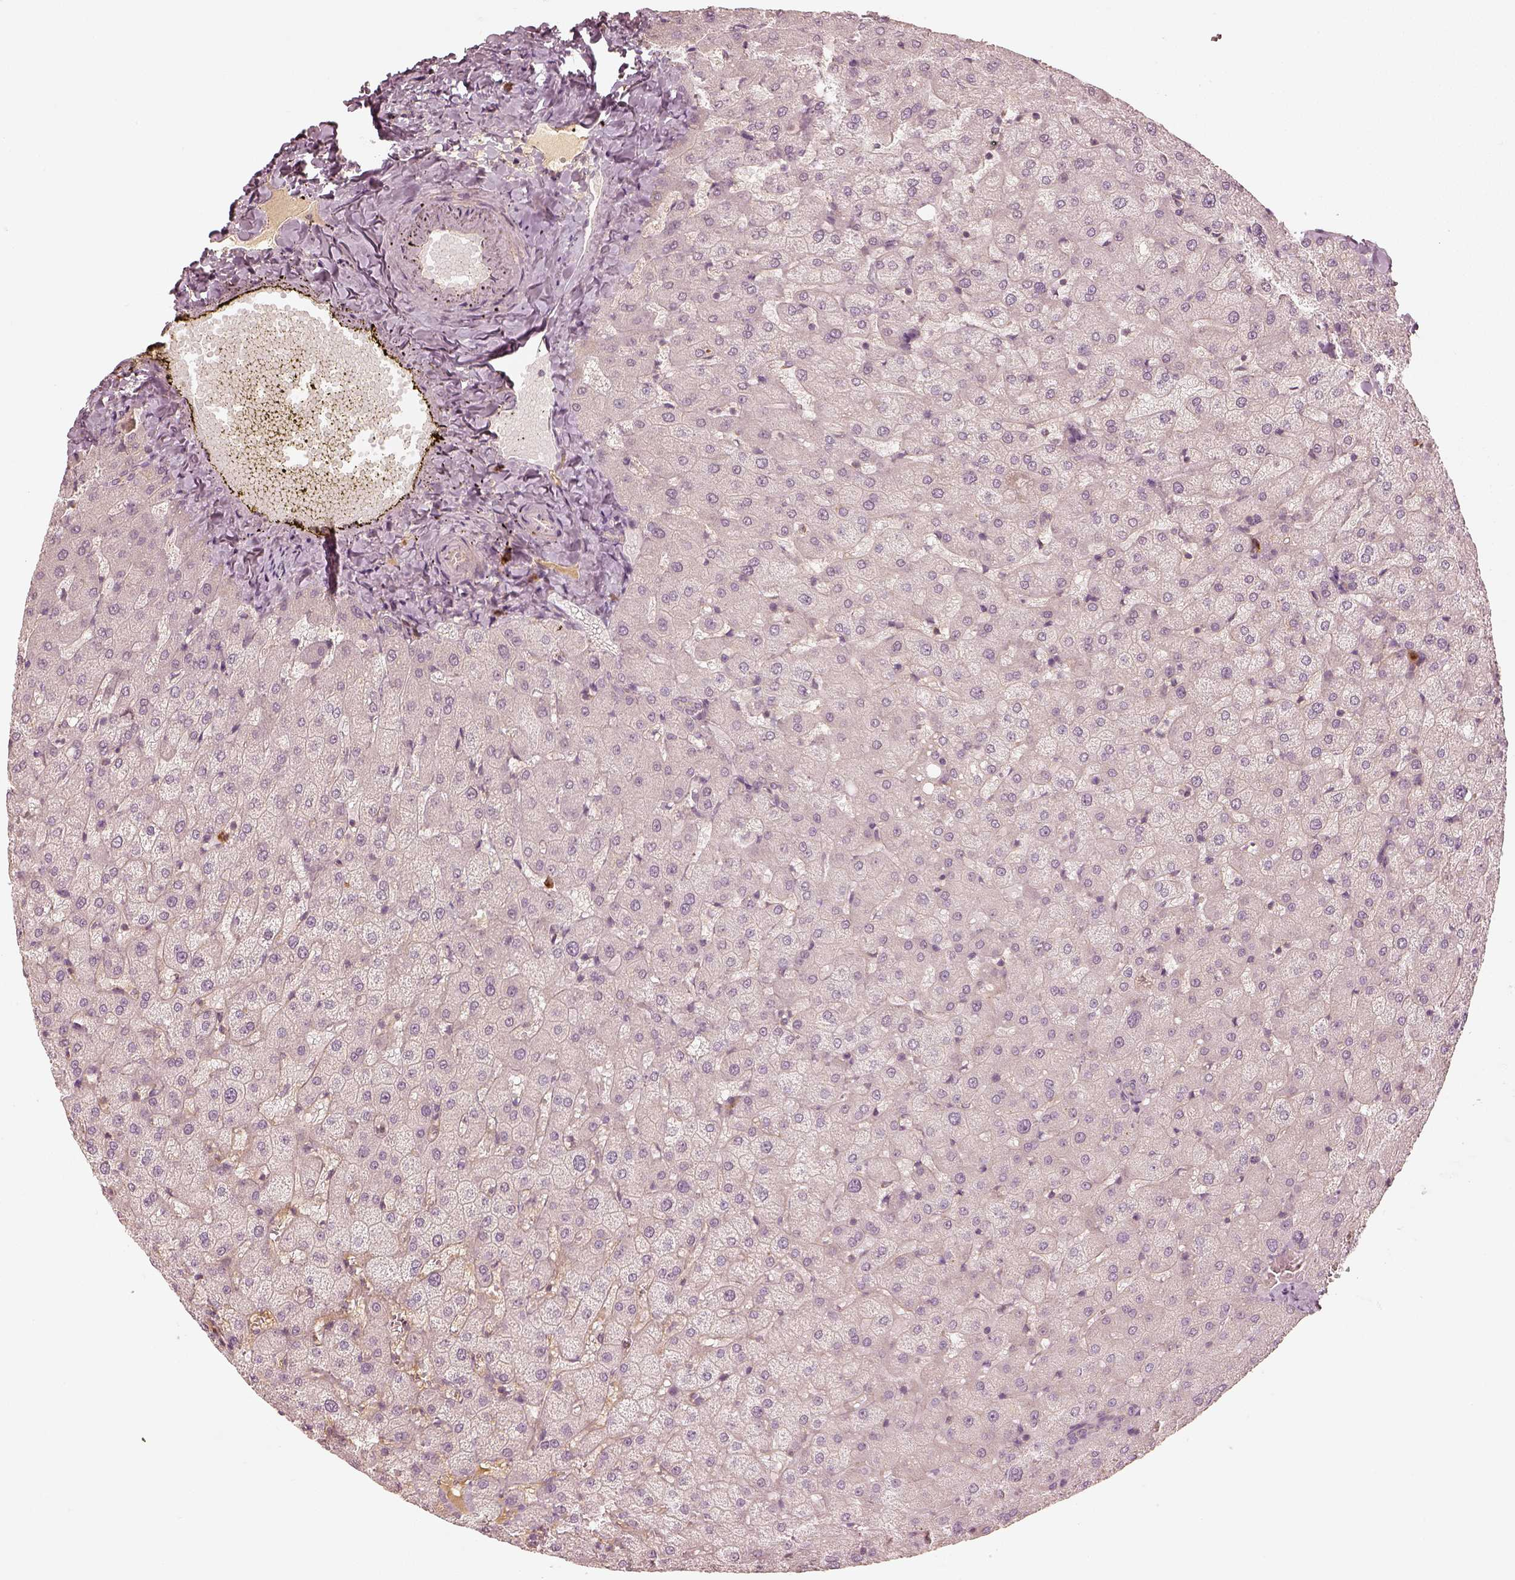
{"staining": {"intensity": "negative", "quantity": "none", "location": "none"}, "tissue": "liver", "cell_type": "Cholangiocytes", "image_type": "normal", "snomed": [{"axis": "morphology", "description": "Normal tissue, NOS"}, {"axis": "topography", "description": "Liver"}], "caption": "Immunohistochemical staining of unremarkable human liver shows no significant staining in cholangiocytes. The staining is performed using DAB brown chromogen with nuclei counter-stained in using hematoxylin.", "gene": "GORASP2", "patient": {"sex": "female", "age": 50}}